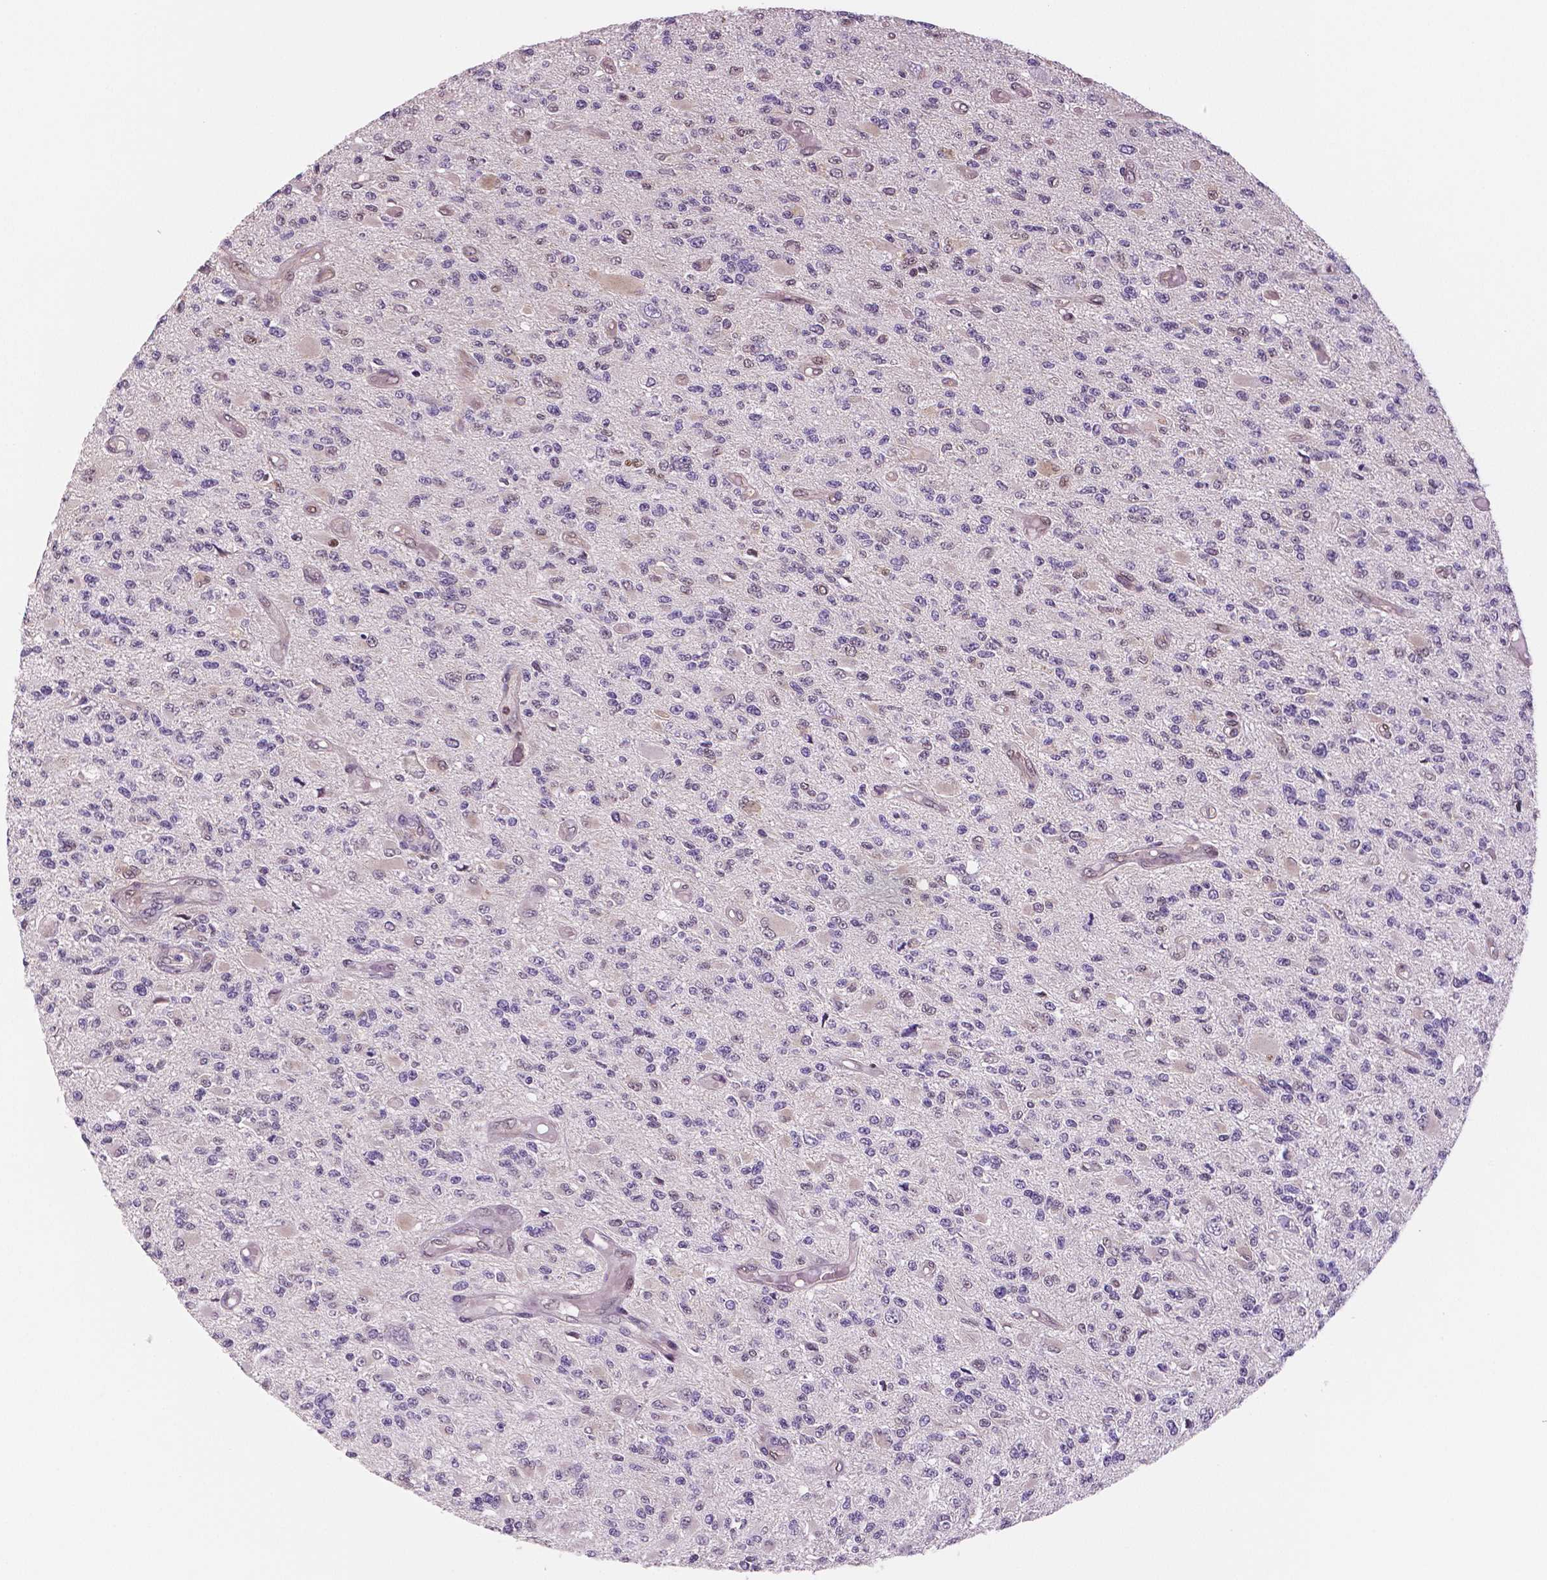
{"staining": {"intensity": "negative", "quantity": "none", "location": "none"}, "tissue": "glioma", "cell_type": "Tumor cells", "image_type": "cancer", "snomed": [{"axis": "morphology", "description": "Glioma, malignant, High grade"}, {"axis": "topography", "description": "Brain"}], "caption": "DAB (3,3'-diaminobenzidine) immunohistochemical staining of malignant glioma (high-grade) exhibits no significant staining in tumor cells.", "gene": "STAT3", "patient": {"sex": "female", "age": 63}}